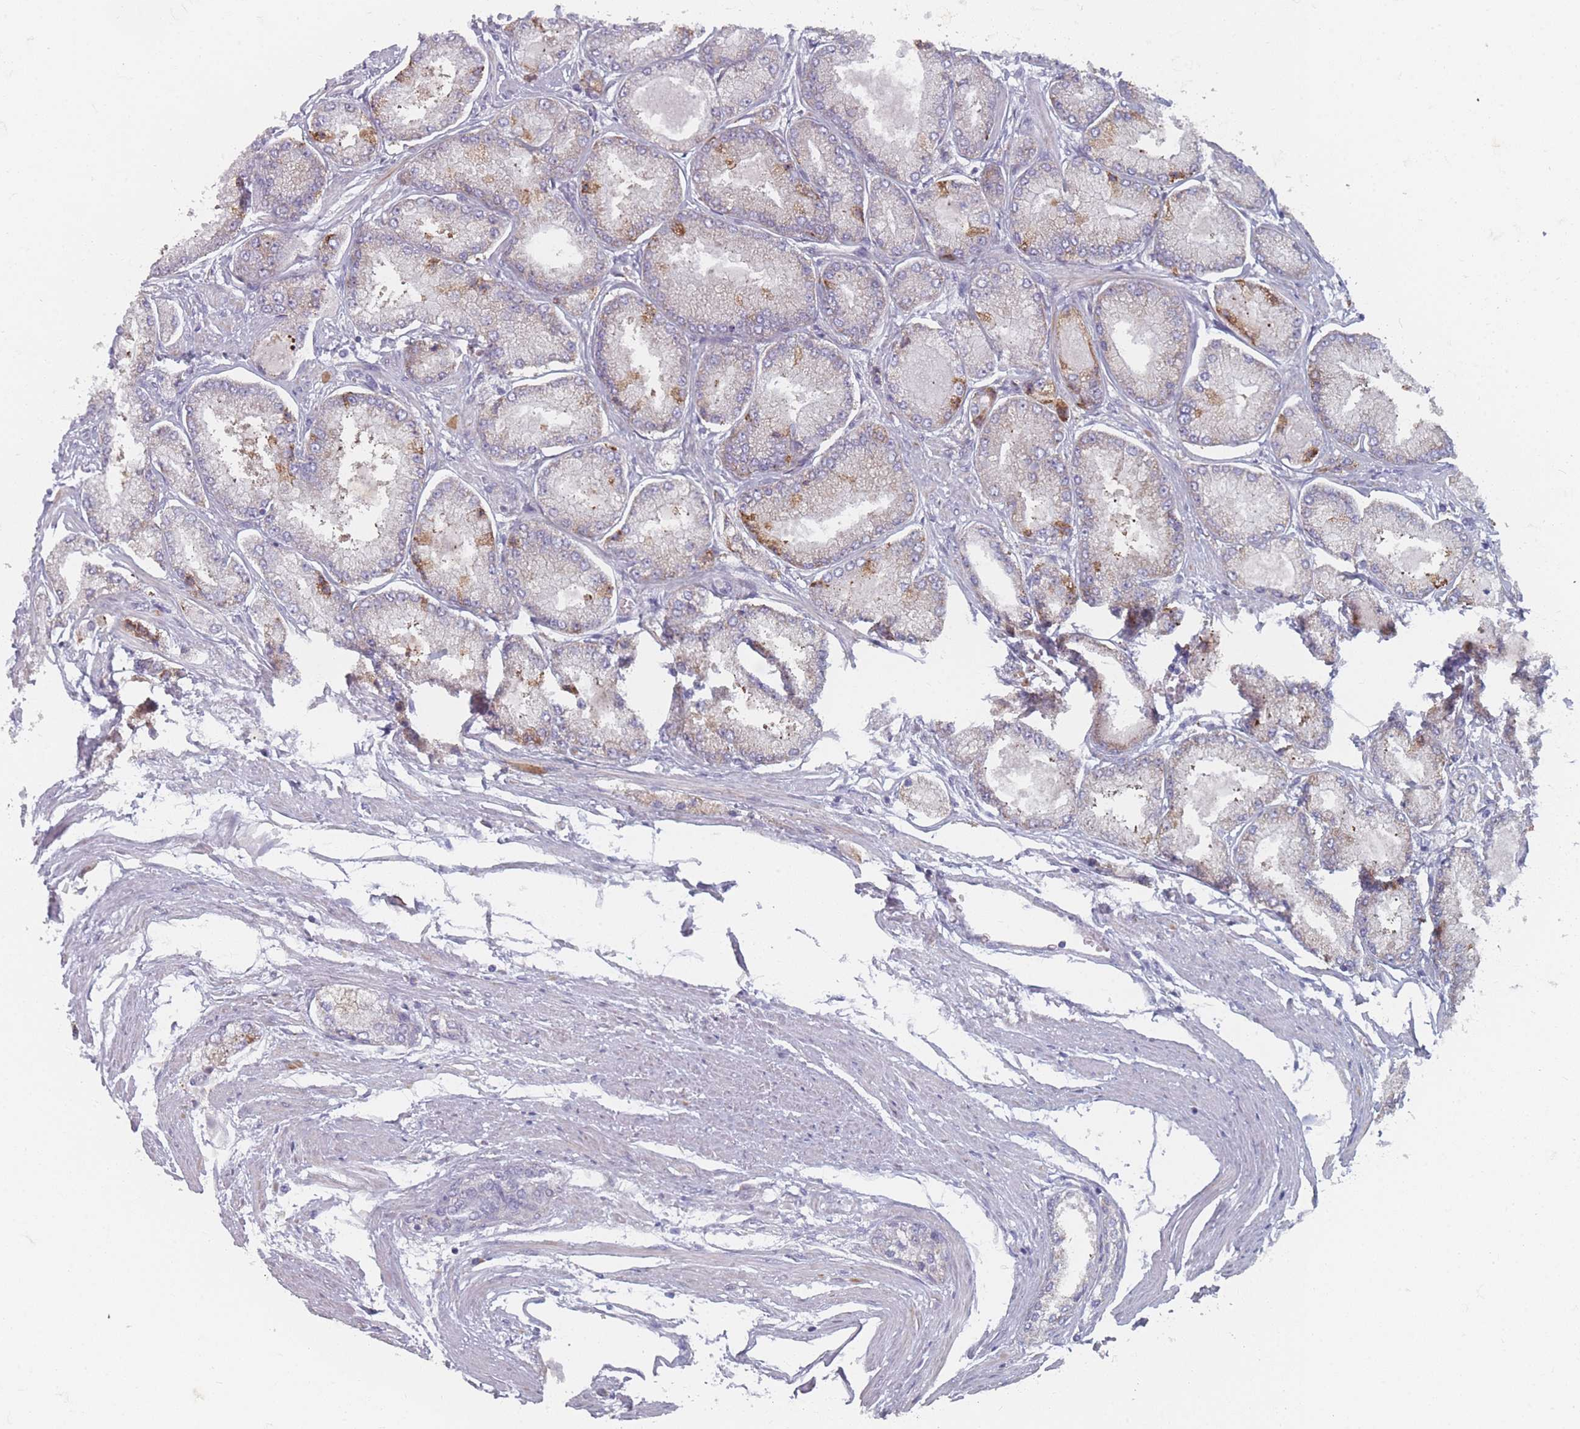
{"staining": {"intensity": "moderate", "quantity": "<25%", "location": "cytoplasmic/membranous"}, "tissue": "prostate cancer", "cell_type": "Tumor cells", "image_type": "cancer", "snomed": [{"axis": "morphology", "description": "Adenocarcinoma, Low grade"}, {"axis": "topography", "description": "Prostate"}], "caption": "The image exhibits immunohistochemical staining of adenocarcinoma (low-grade) (prostate). There is moderate cytoplasmic/membranous positivity is seen in about <25% of tumor cells. The staining is performed using DAB brown chromogen to label protein expression. The nuclei are counter-stained blue using hematoxylin.", "gene": "CACNG5", "patient": {"sex": "male", "age": 74}}